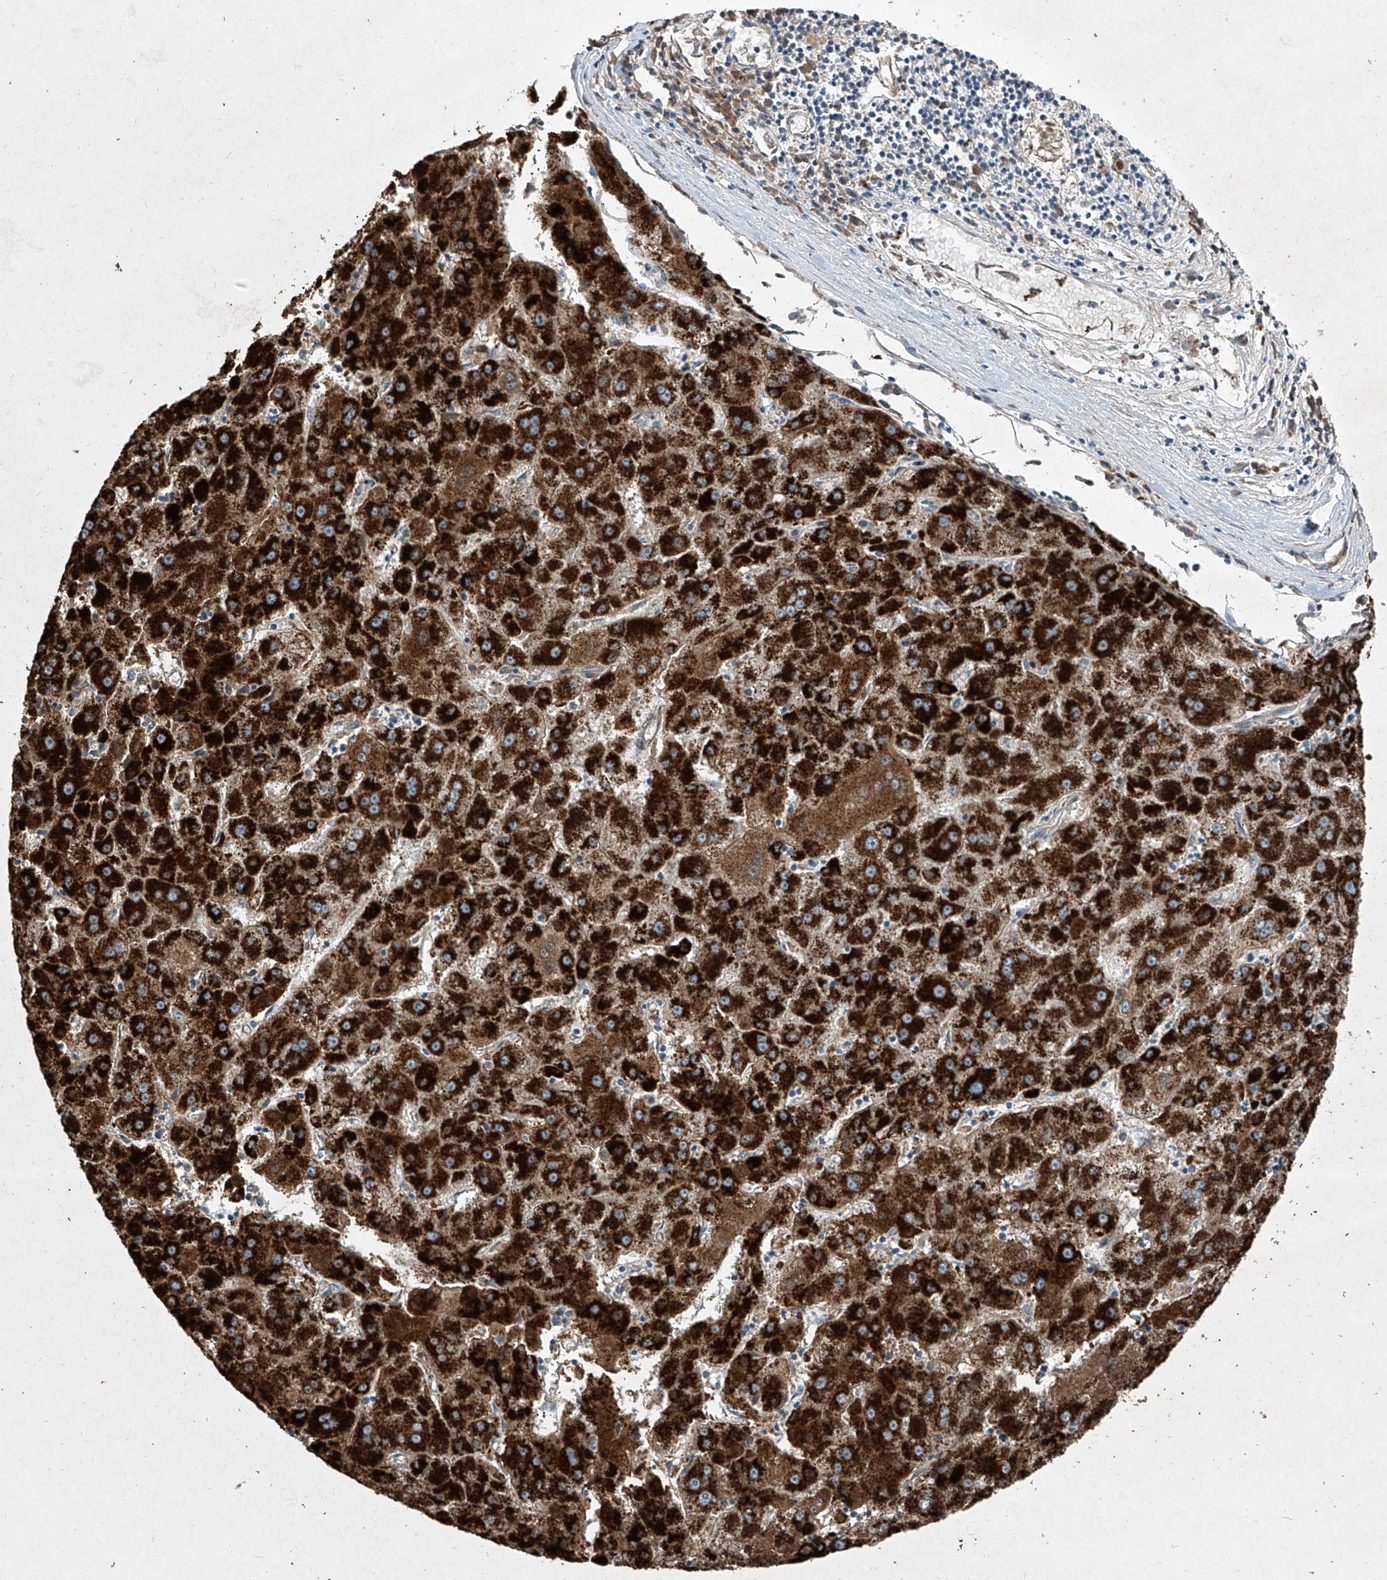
{"staining": {"intensity": "strong", "quantity": ">75%", "location": "cytoplasmic/membranous"}, "tissue": "liver cancer", "cell_type": "Tumor cells", "image_type": "cancer", "snomed": [{"axis": "morphology", "description": "Carcinoma, Hepatocellular, NOS"}, {"axis": "topography", "description": "Liver"}], "caption": "Immunohistochemical staining of hepatocellular carcinoma (liver) reveals high levels of strong cytoplasmic/membranous protein positivity in approximately >75% of tumor cells.", "gene": "CCN1", "patient": {"sex": "male", "age": 72}}